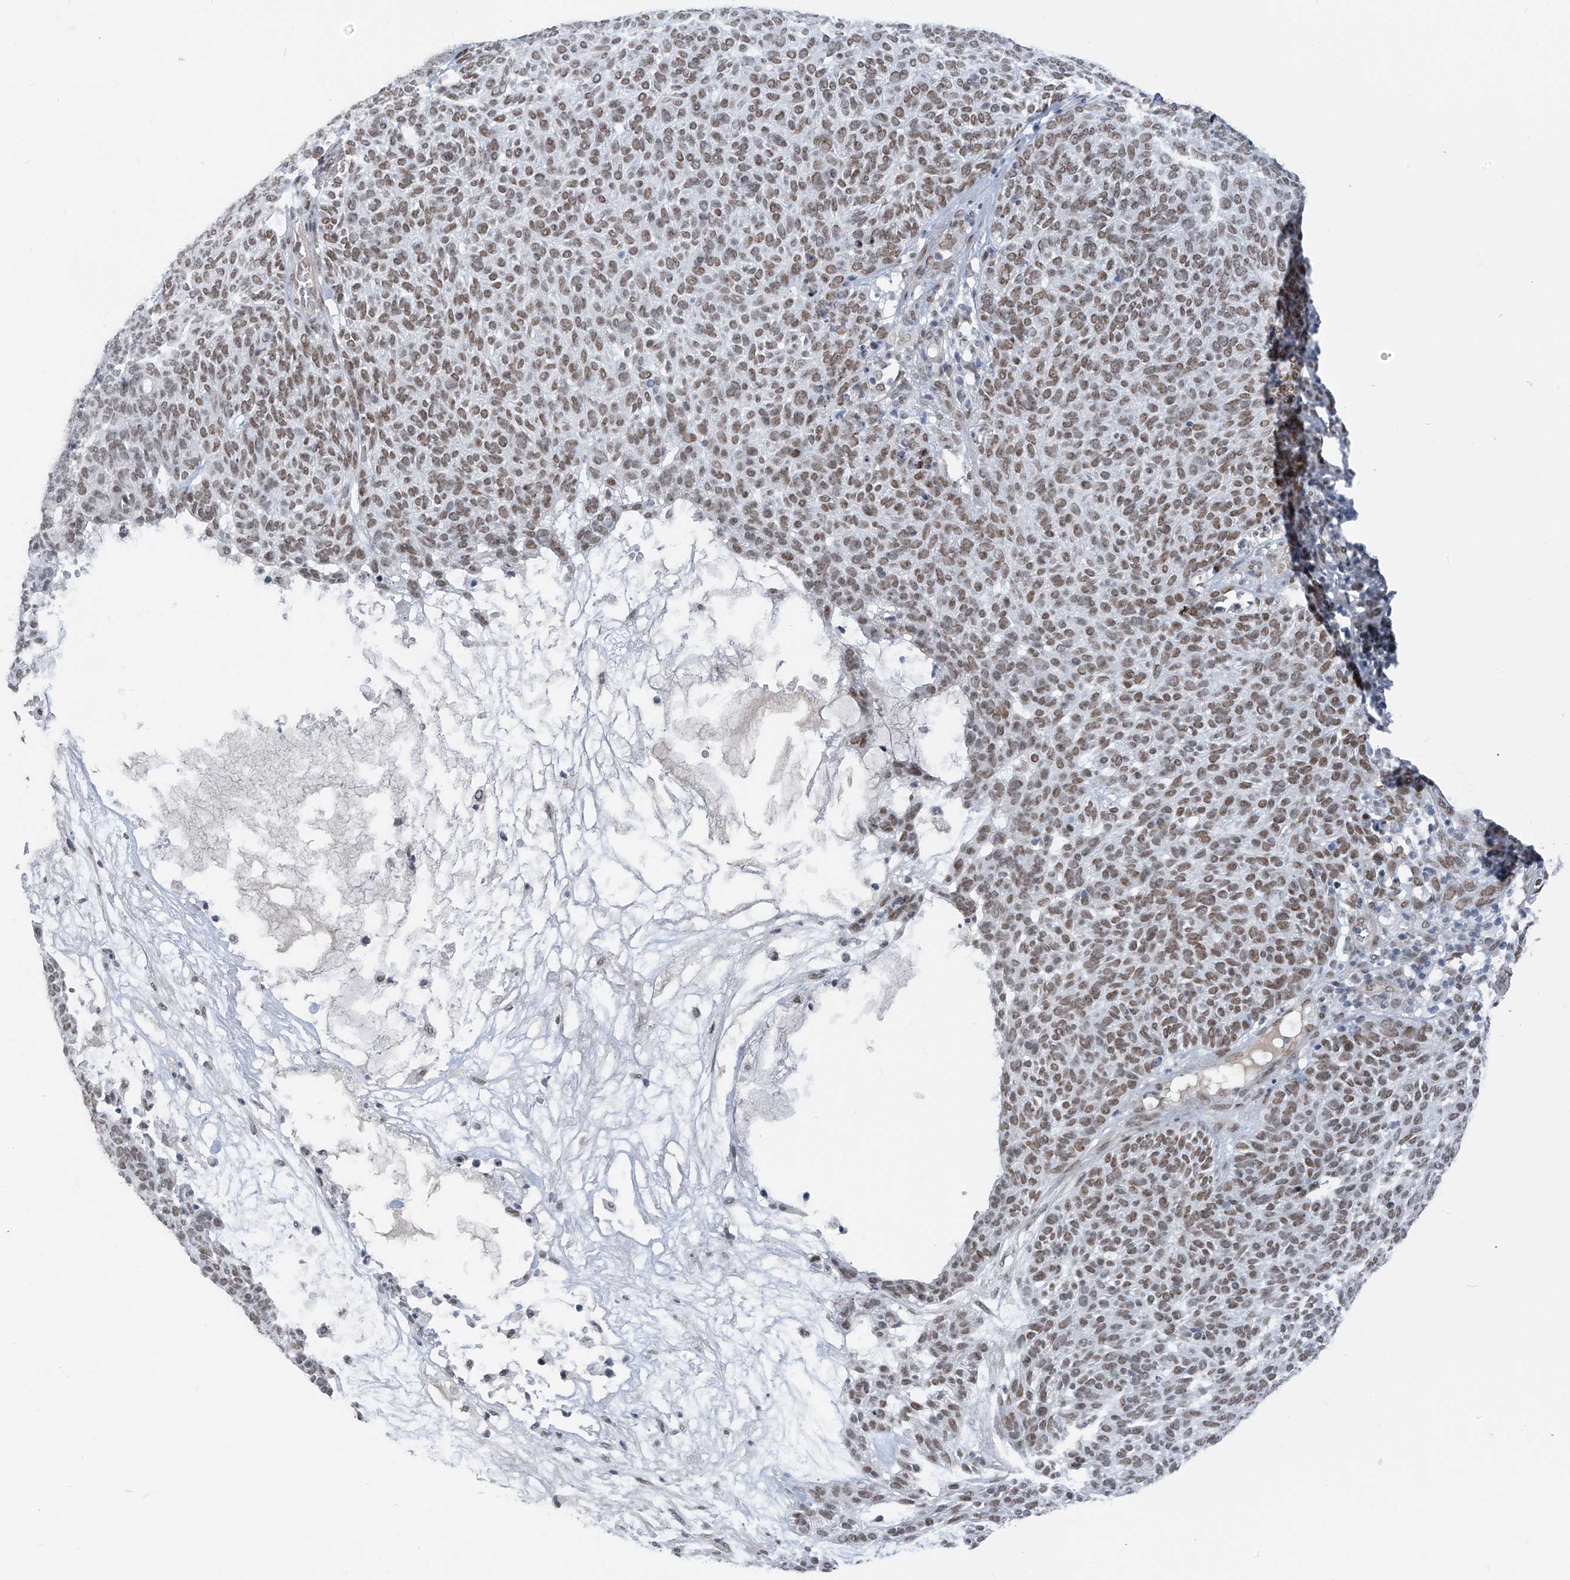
{"staining": {"intensity": "moderate", "quantity": ">75%", "location": "nuclear"}, "tissue": "skin cancer", "cell_type": "Tumor cells", "image_type": "cancer", "snomed": [{"axis": "morphology", "description": "Squamous cell carcinoma, NOS"}, {"axis": "topography", "description": "Skin"}], "caption": "This photomicrograph displays IHC staining of skin cancer (squamous cell carcinoma), with medium moderate nuclear expression in approximately >75% of tumor cells.", "gene": "MCM9", "patient": {"sex": "female", "age": 90}}